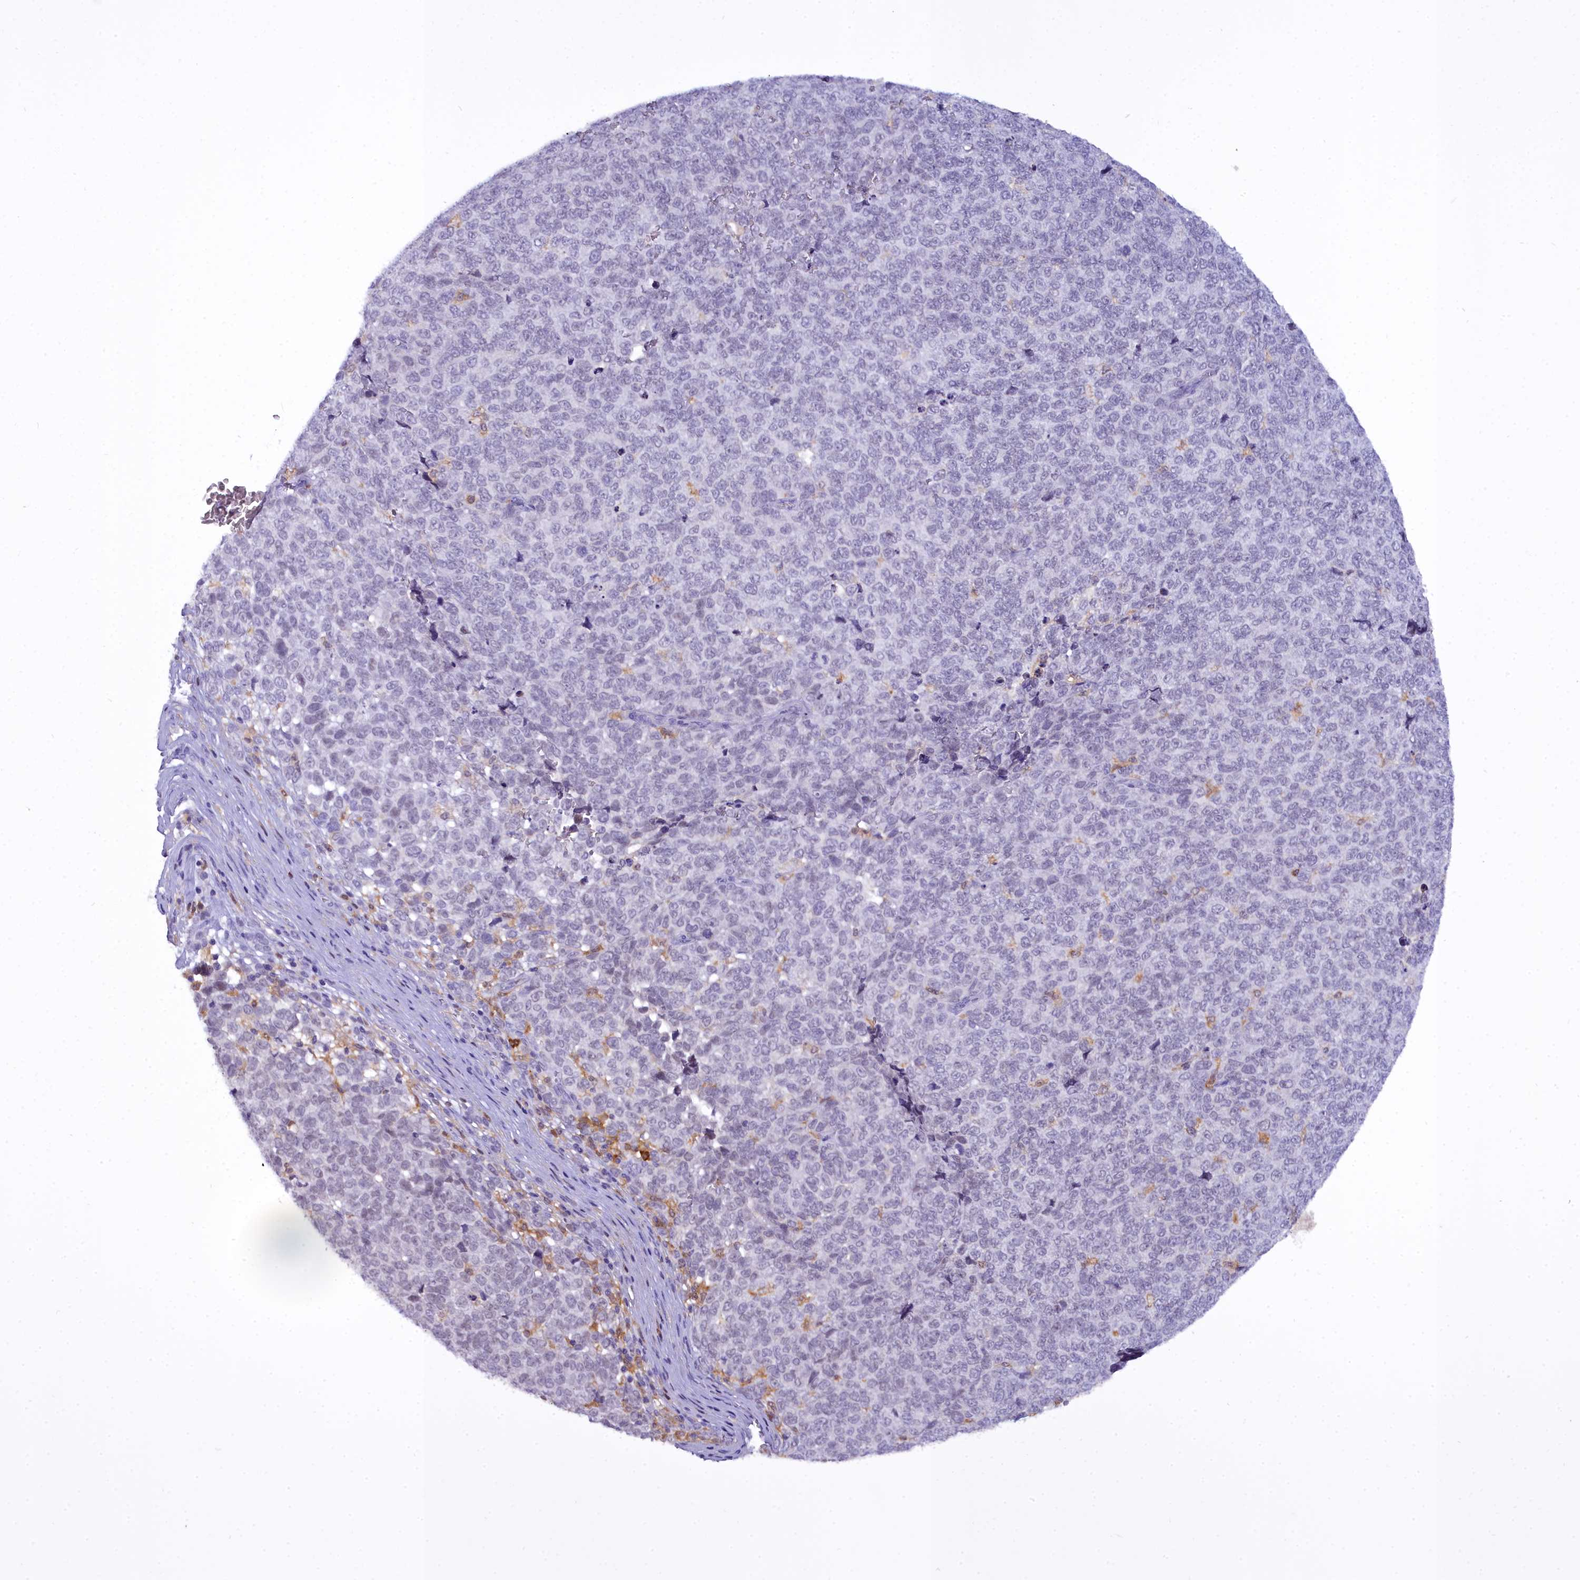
{"staining": {"intensity": "negative", "quantity": "none", "location": "none"}, "tissue": "melanoma", "cell_type": "Tumor cells", "image_type": "cancer", "snomed": [{"axis": "morphology", "description": "Malignant melanoma, NOS"}, {"axis": "topography", "description": "Nose, NOS"}], "caption": "IHC micrograph of malignant melanoma stained for a protein (brown), which displays no expression in tumor cells. Nuclei are stained in blue.", "gene": "BLNK", "patient": {"sex": "female", "age": 48}}